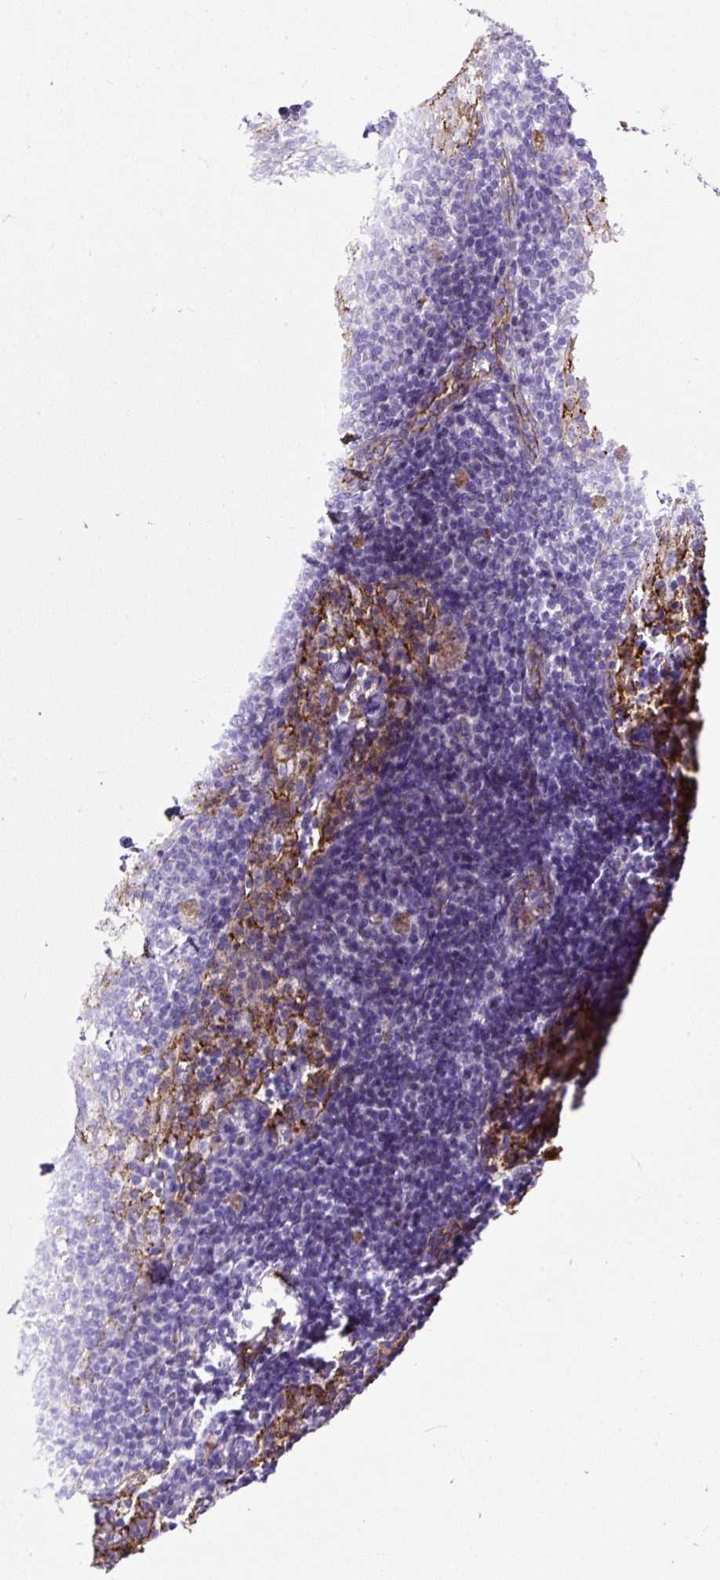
{"staining": {"intensity": "negative", "quantity": "none", "location": "none"}, "tissue": "lymph node", "cell_type": "Germinal center cells", "image_type": "normal", "snomed": [{"axis": "morphology", "description": "Normal tissue, NOS"}, {"axis": "topography", "description": "Lymph node"}], "caption": "Germinal center cells are negative for brown protein staining in benign lymph node. (Stains: DAB (3,3'-diaminobenzidine) immunohistochemistry with hematoxylin counter stain, Microscopy: brightfield microscopy at high magnification).", "gene": "MAGEB16", "patient": {"sex": "male", "age": 49}}